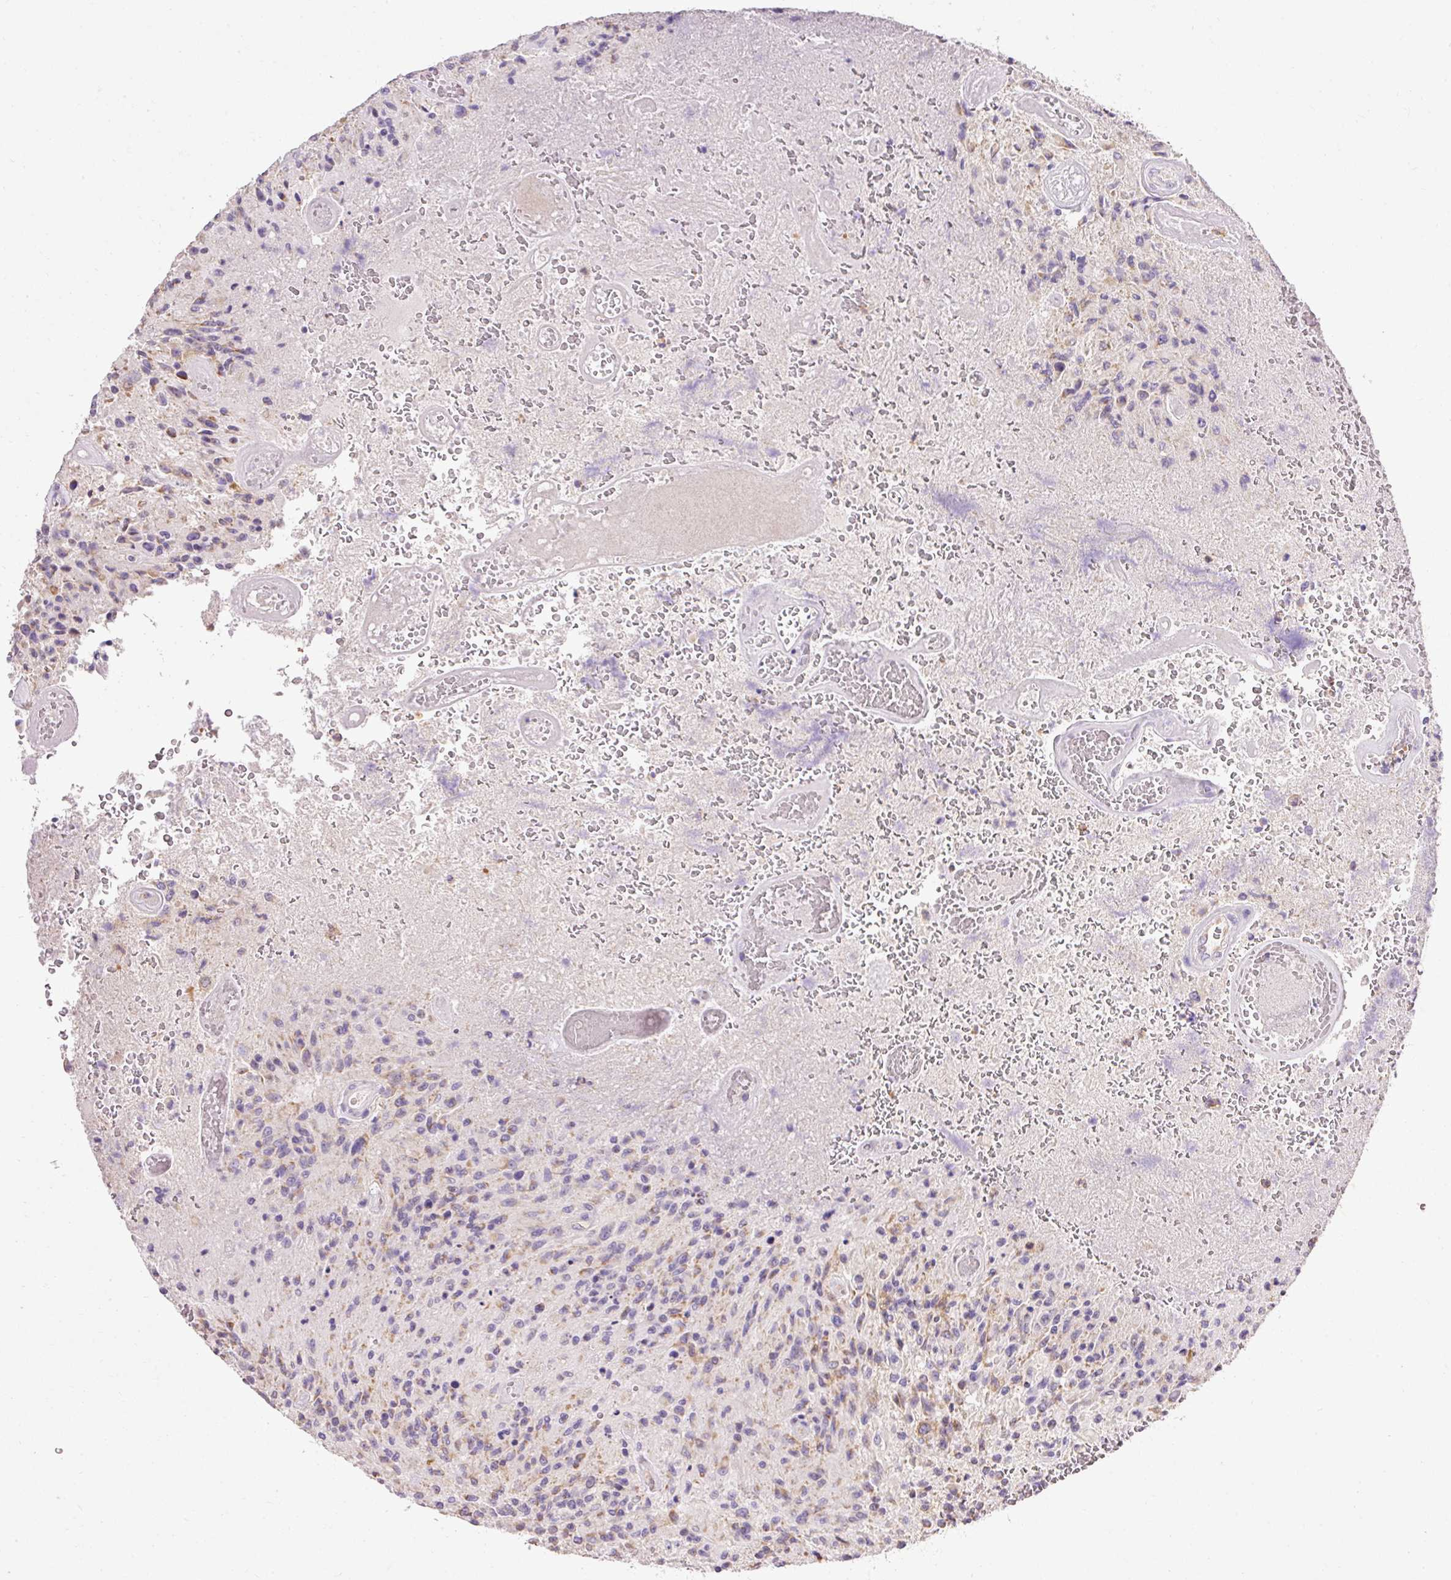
{"staining": {"intensity": "weak", "quantity": "25%-75%", "location": "cytoplasmic/membranous"}, "tissue": "glioma", "cell_type": "Tumor cells", "image_type": "cancer", "snomed": [{"axis": "morphology", "description": "Normal tissue, NOS"}, {"axis": "morphology", "description": "Glioma, malignant, High grade"}, {"axis": "topography", "description": "Cerebral cortex"}], "caption": "Glioma tissue shows weak cytoplasmic/membranous staining in about 25%-75% of tumor cells, visualized by immunohistochemistry. (IHC, brightfield microscopy, high magnification).", "gene": "IMMT", "patient": {"sex": "male", "age": 56}}